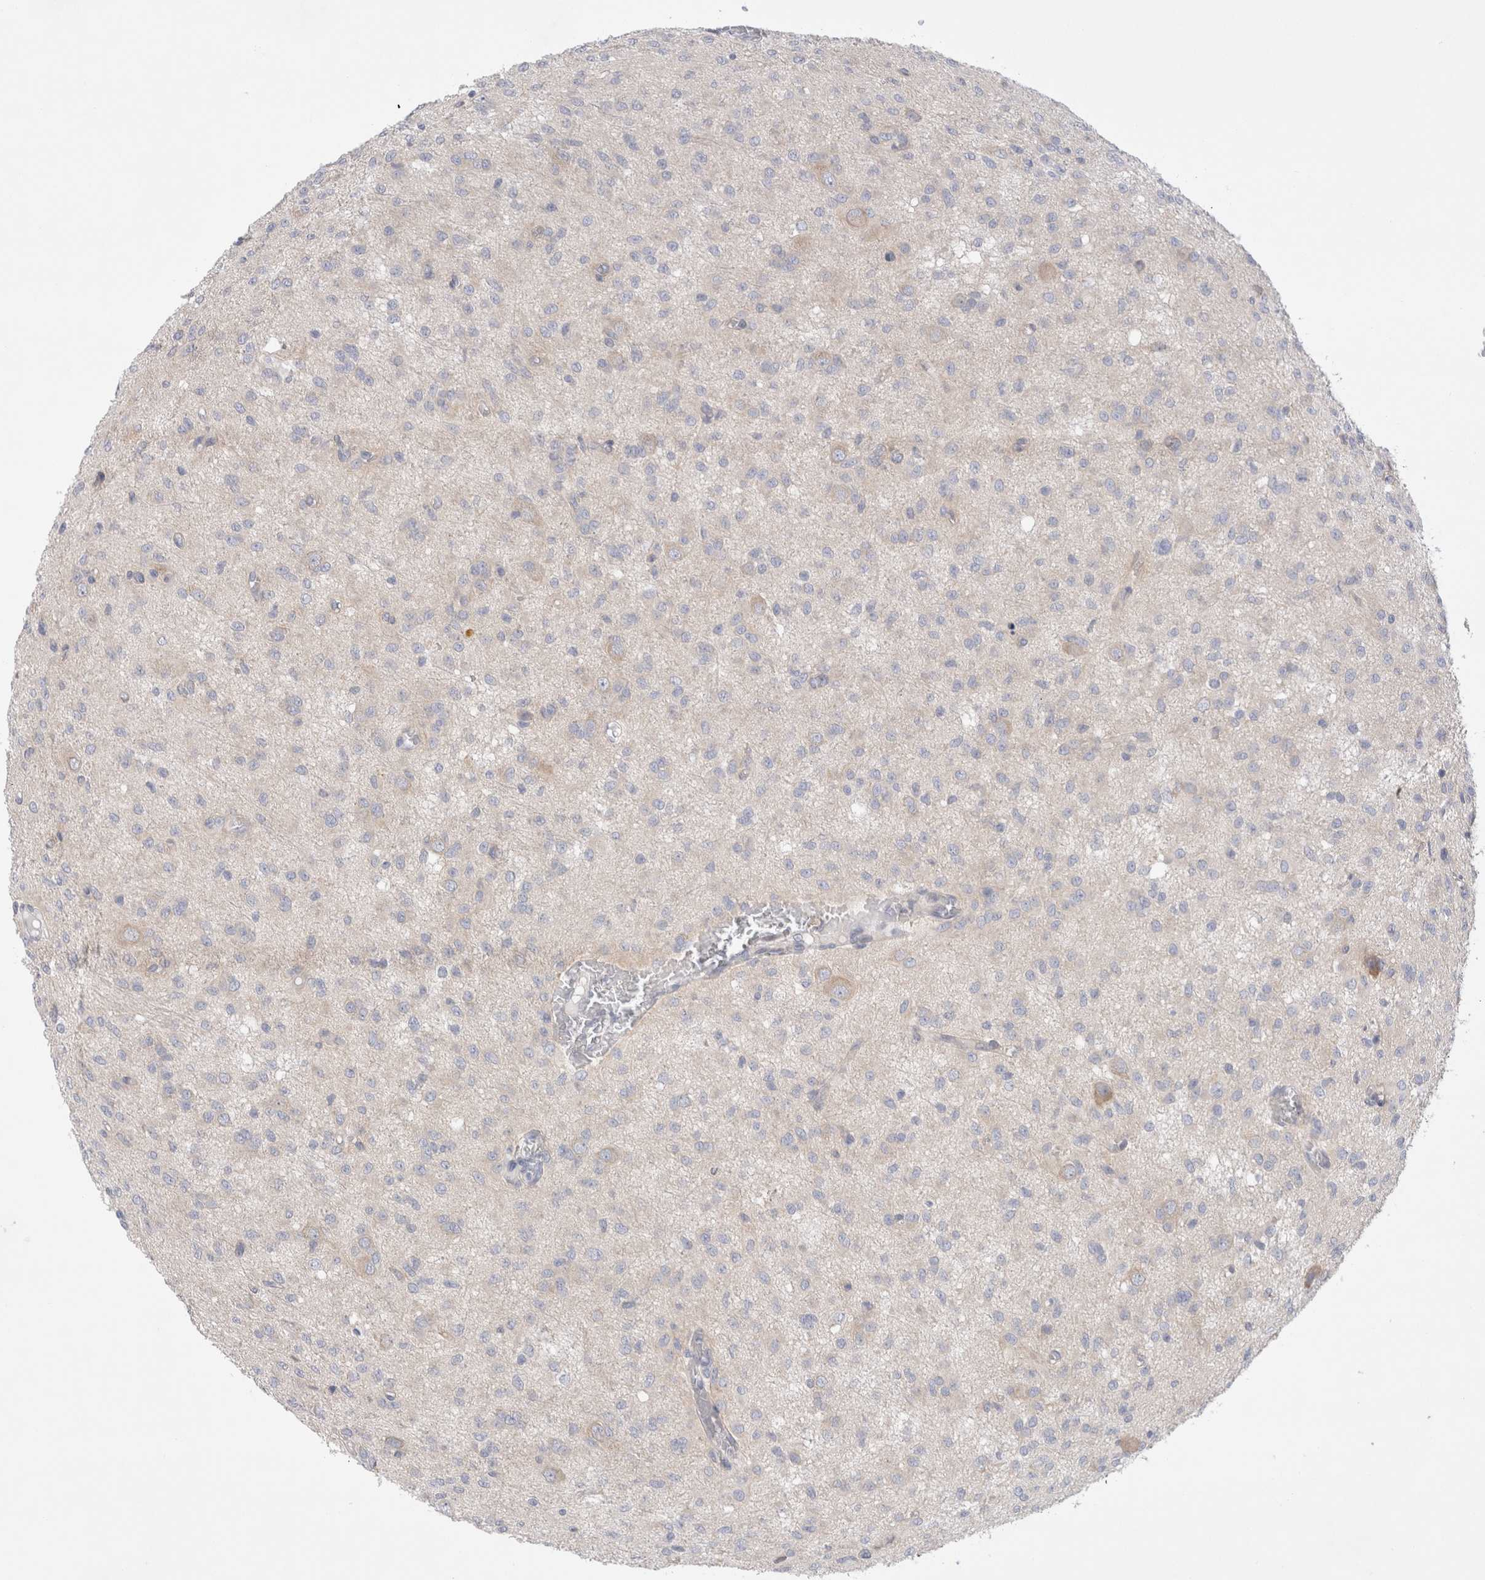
{"staining": {"intensity": "weak", "quantity": "<25%", "location": "cytoplasmic/membranous"}, "tissue": "glioma", "cell_type": "Tumor cells", "image_type": "cancer", "snomed": [{"axis": "morphology", "description": "Glioma, malignant, High grade"}, {"axis": "topography", "description": "Brain"}], "caption": "Tumor cells show no significant expression in high-grade glioma (malignant).", "gene": "RBM12B", "patient": {"sex": "female", "age": 59}}